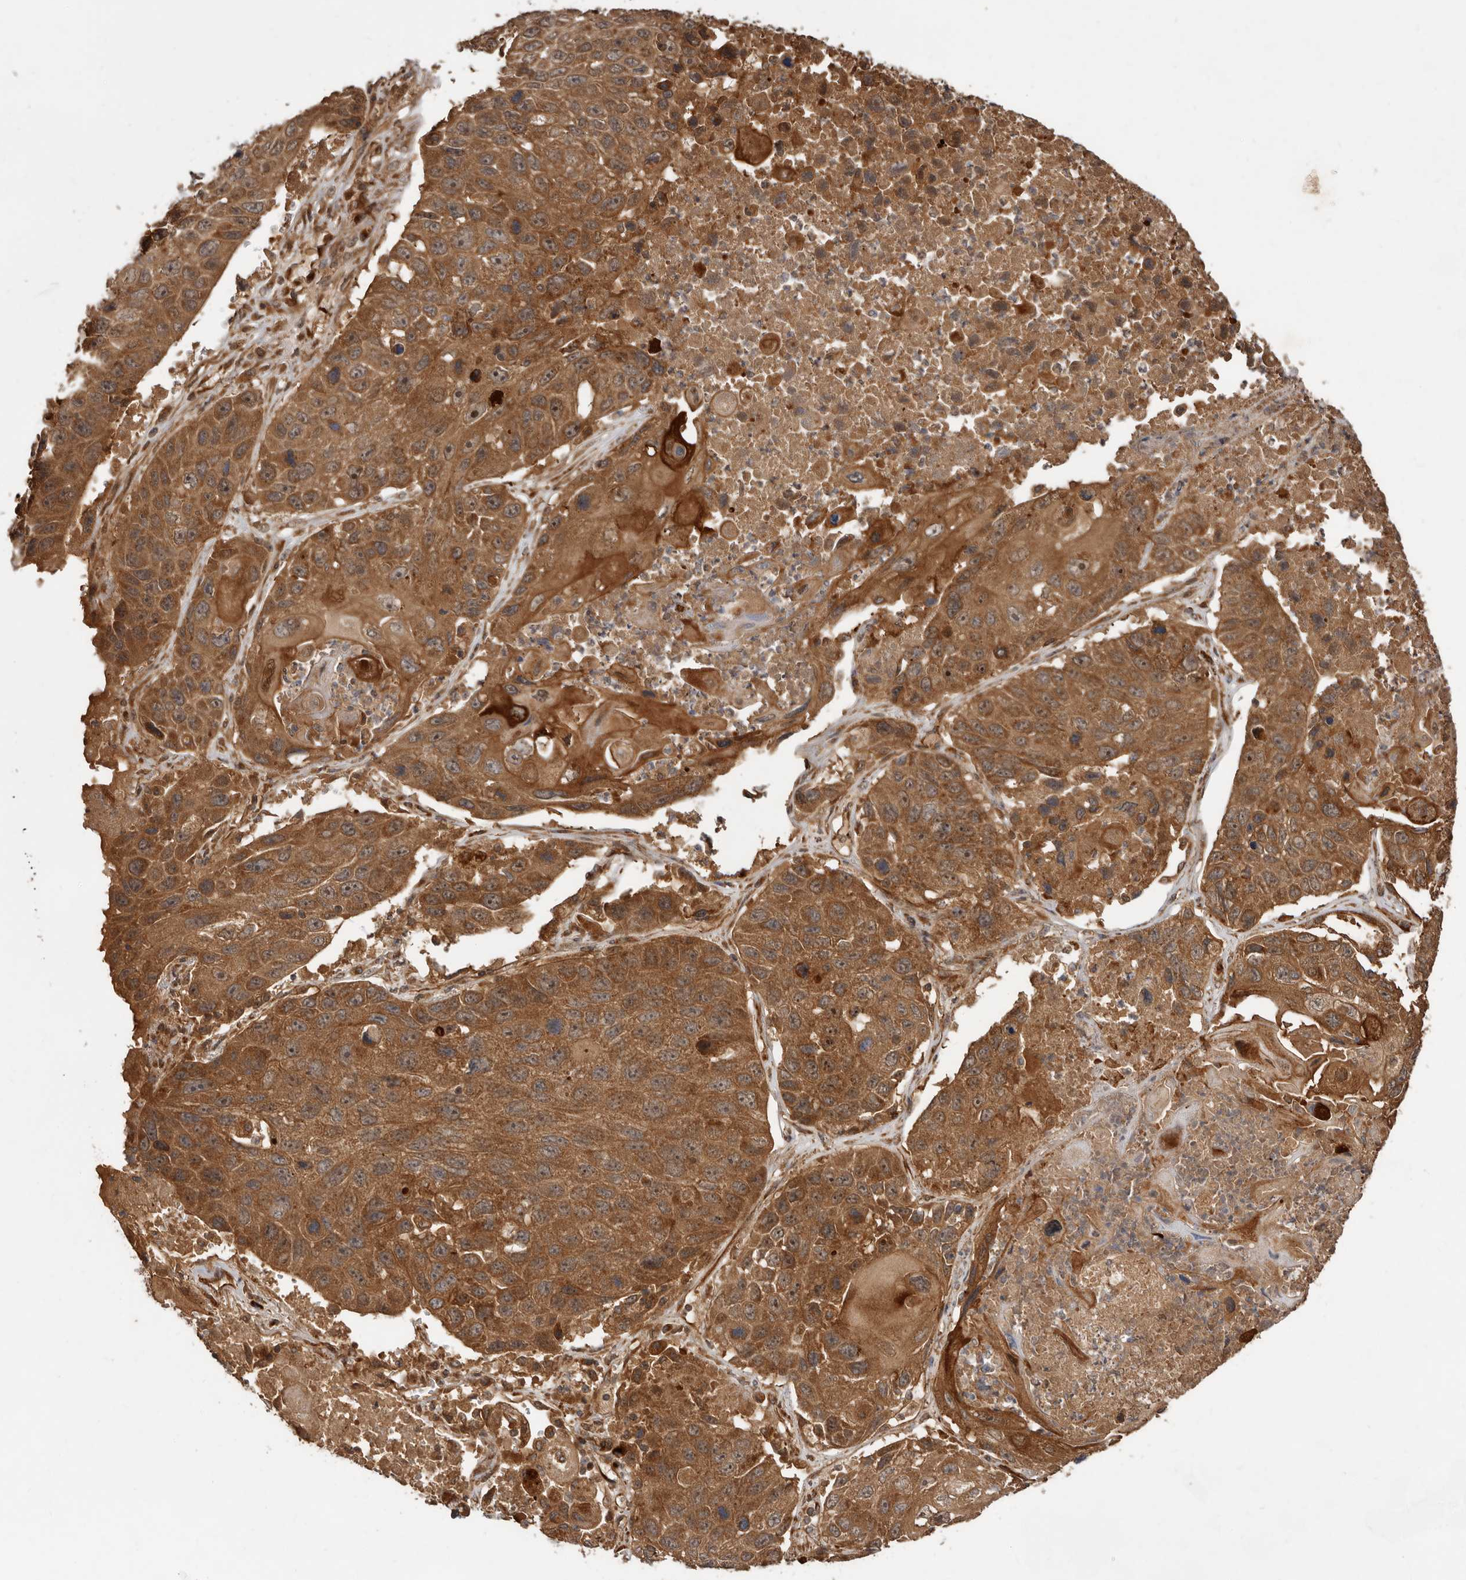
{"staining": {"intensity": "moderate", "quantity": ">75%", "location": "cytoplasmic/membranous"}, "tissue": "lung cancer", "cell_type": "Tumor cells", "image_type": "cancer", "snomed": [{"axis": "morphology", "description": "Squamous cell carcinoma, NOS"}, {"axis": "topography", "description": "Lung"}], "caption": "Lung cancer (squamous cell carcinoma) stained with immunohistochemistry shows moderate cytoplasmic/membranous positivity in approximately >75% of tumor cells. The protein of interest is shown in brown color, while the nuclei are stained blue.", "gene": "STK36", "patient": {"sex": "male", "age": 61}}